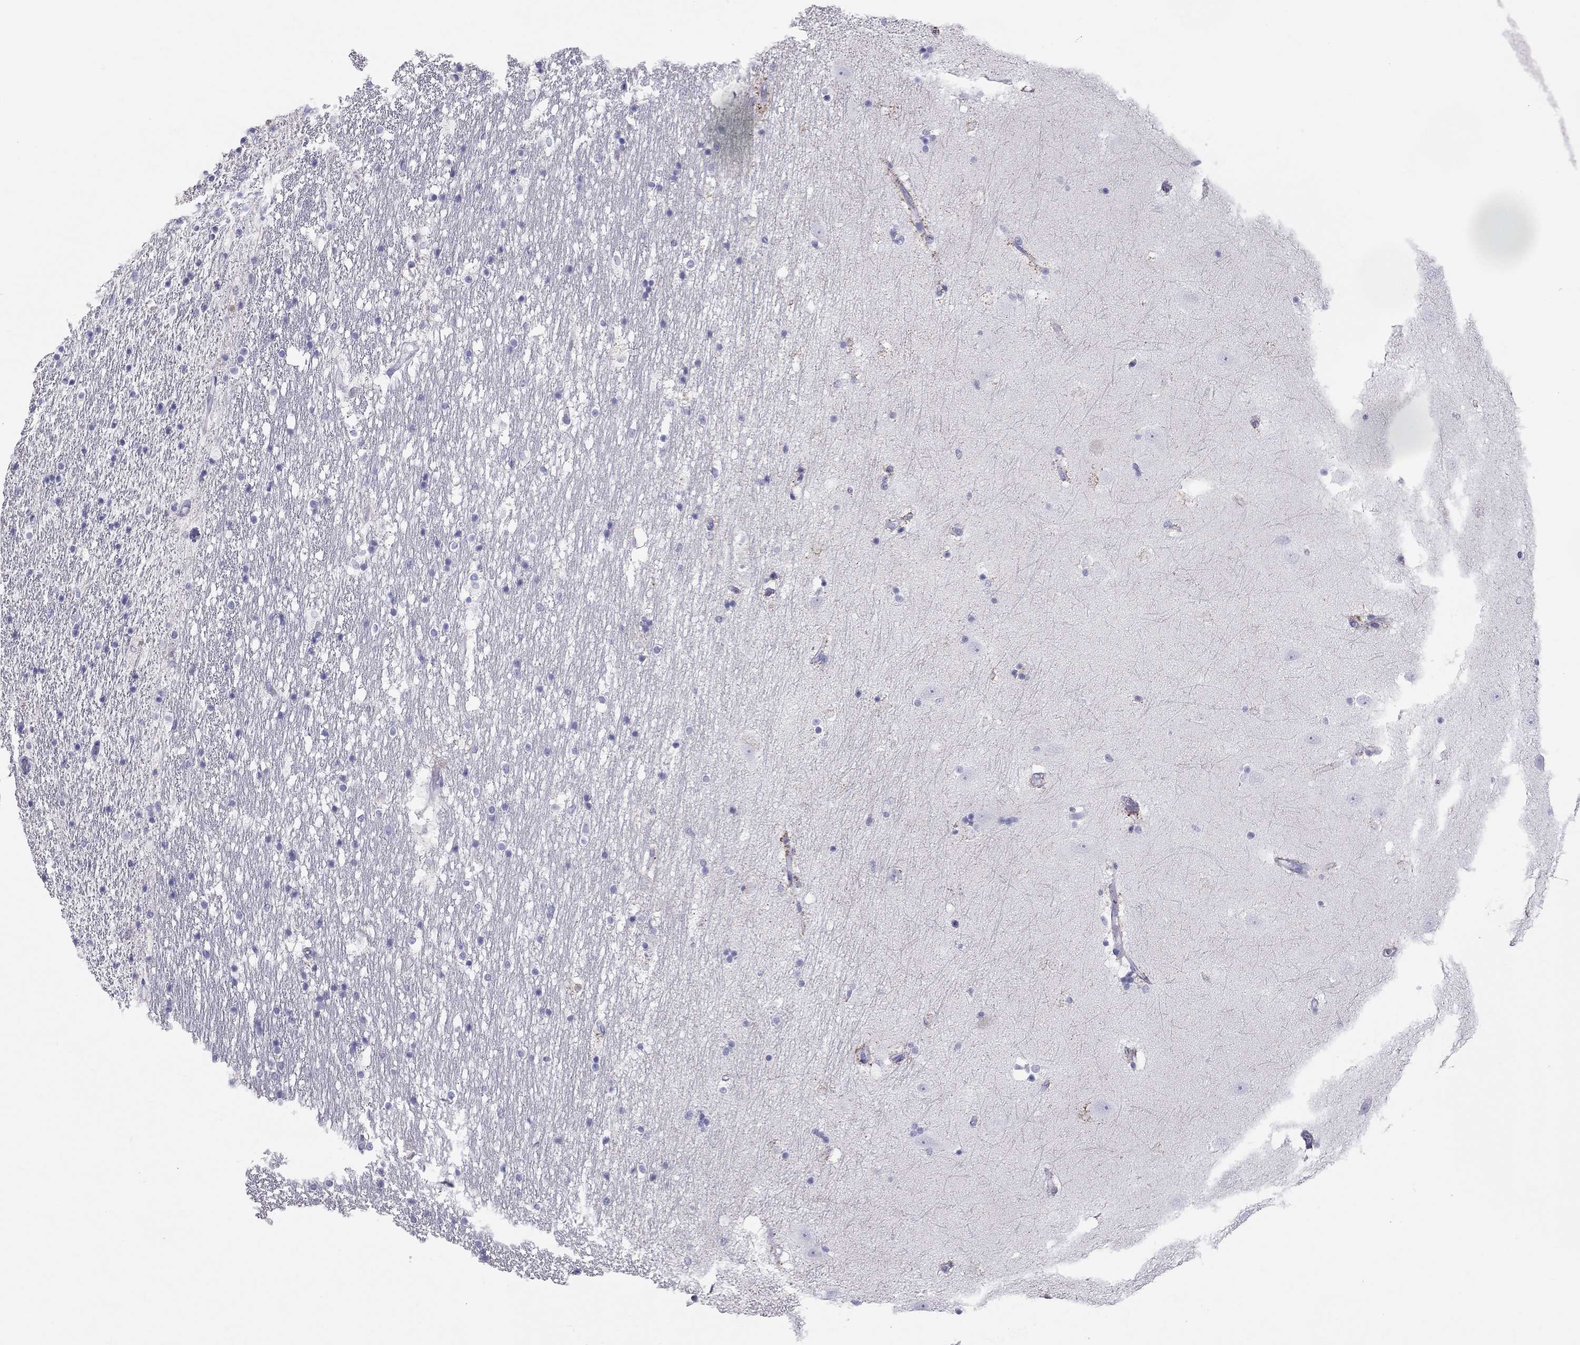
{"staining": {"intensity": "negative", "quantity": "none", "location": "none"}, "tissue": "hippocampus", "cell_type": "Glial cells", "image_type": "normal", "snomed": [{"axis": "morphology", "description": "Normal tissue, NOS"}, {"axis": "topography", "description": "Hippocampus"}], "caption": "A histopathology image of human hippocampus is negative for staining in glial cells. Brightfield microscopy of immunohistochemistry (IHC) stained with DAB (brown) and hematoxylin (blue), captured at high magnification.", "gene": "TRPM3", "patient": {"sex": "male", "age": 49}}